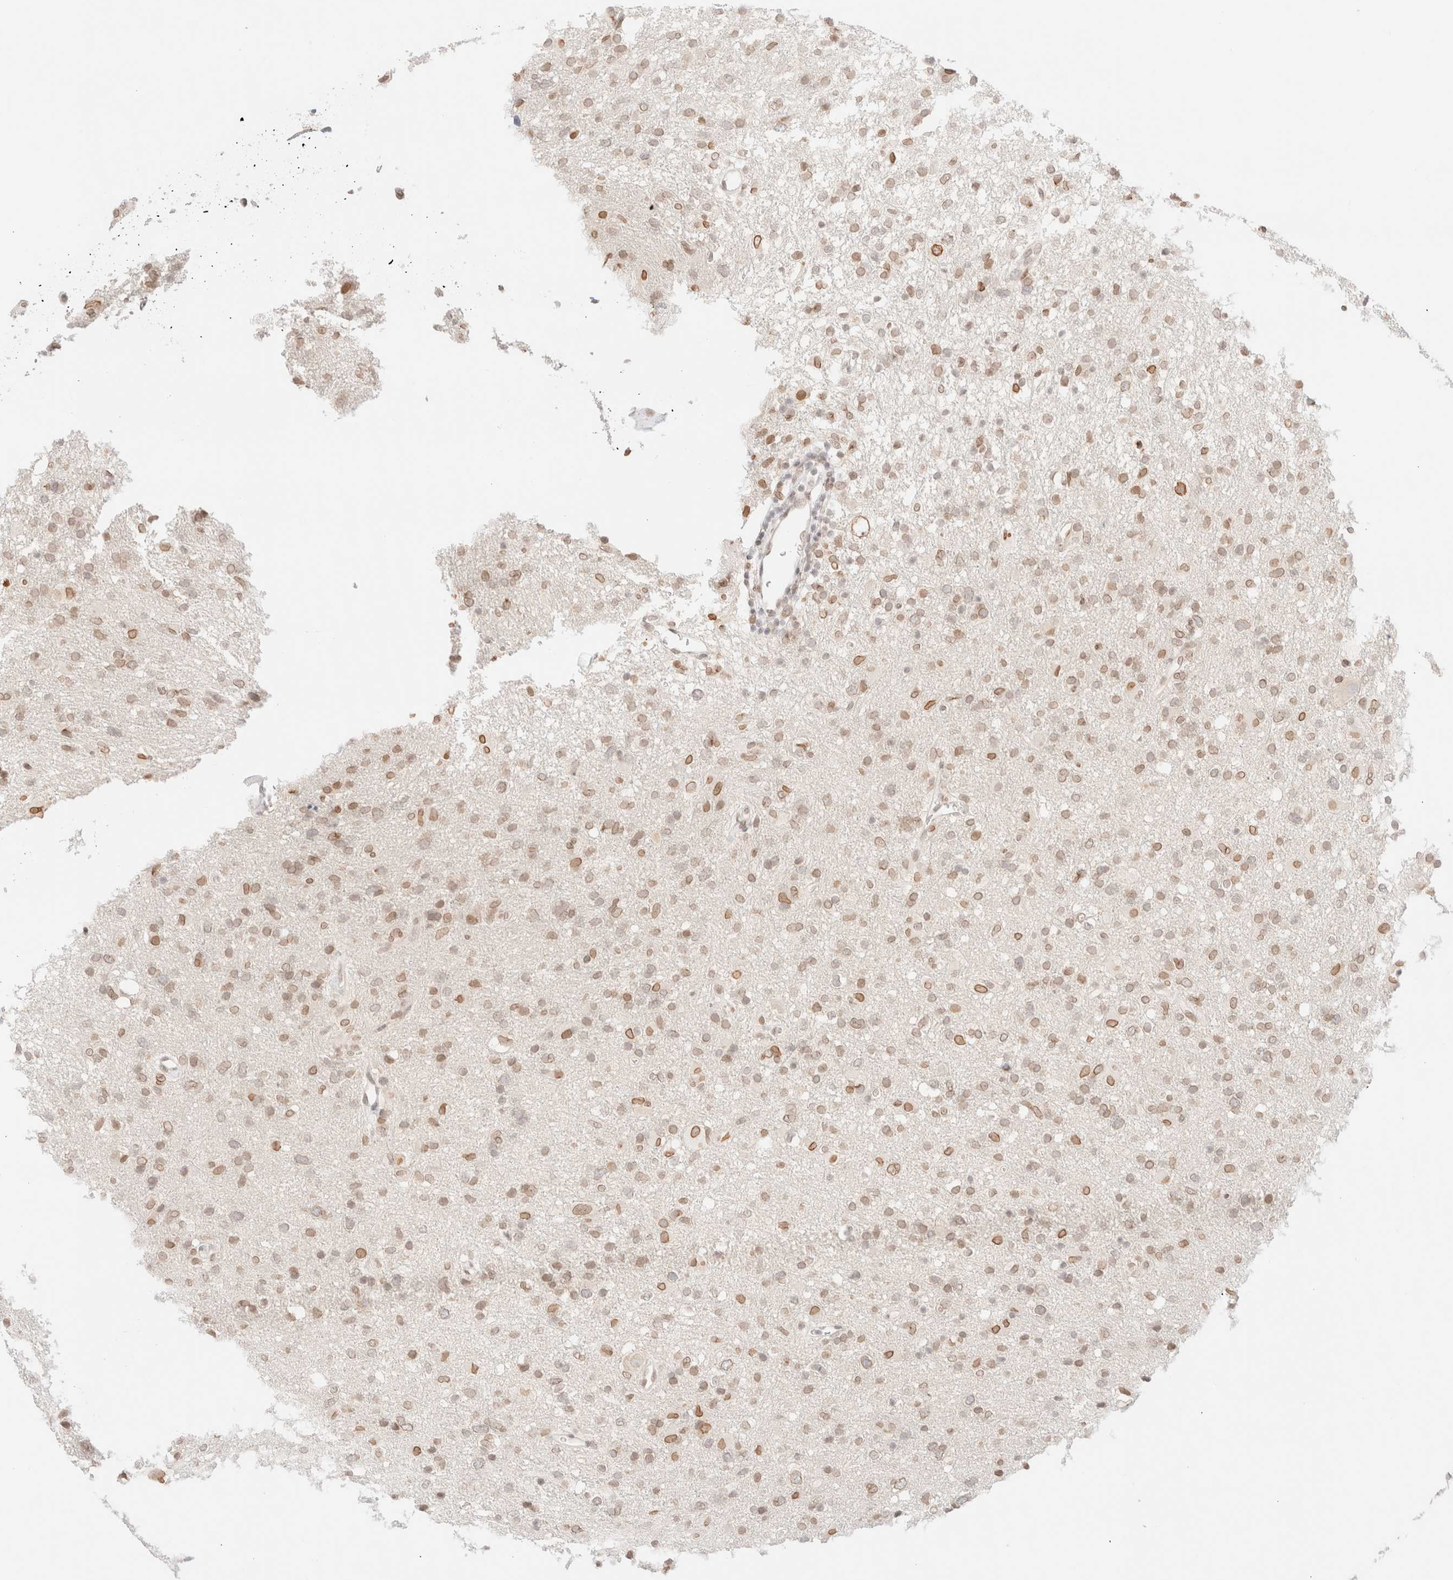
{"staining": {"intensity": "weak", "quantity": ">75%", "location": "cytoplasmic/membranous,nuclear"}, "tissue": "glioma", "cell_type": "Tumor cells", "image_type": "cancer", "snomed": [{"axis": "morphology", "description": "Glioma, malignant, High grade"}, {"axis": "topography", "description": "Brain"}], "caption": "Malignant high-grade glioma was stained to show a protein in brown. There is low levels of weak cytoplasmic/membranous and nuclear positivity in approximately >75% of tumor cells.", "gene": "ZNF770", "patient": {"sex": "female", "age": 57}}